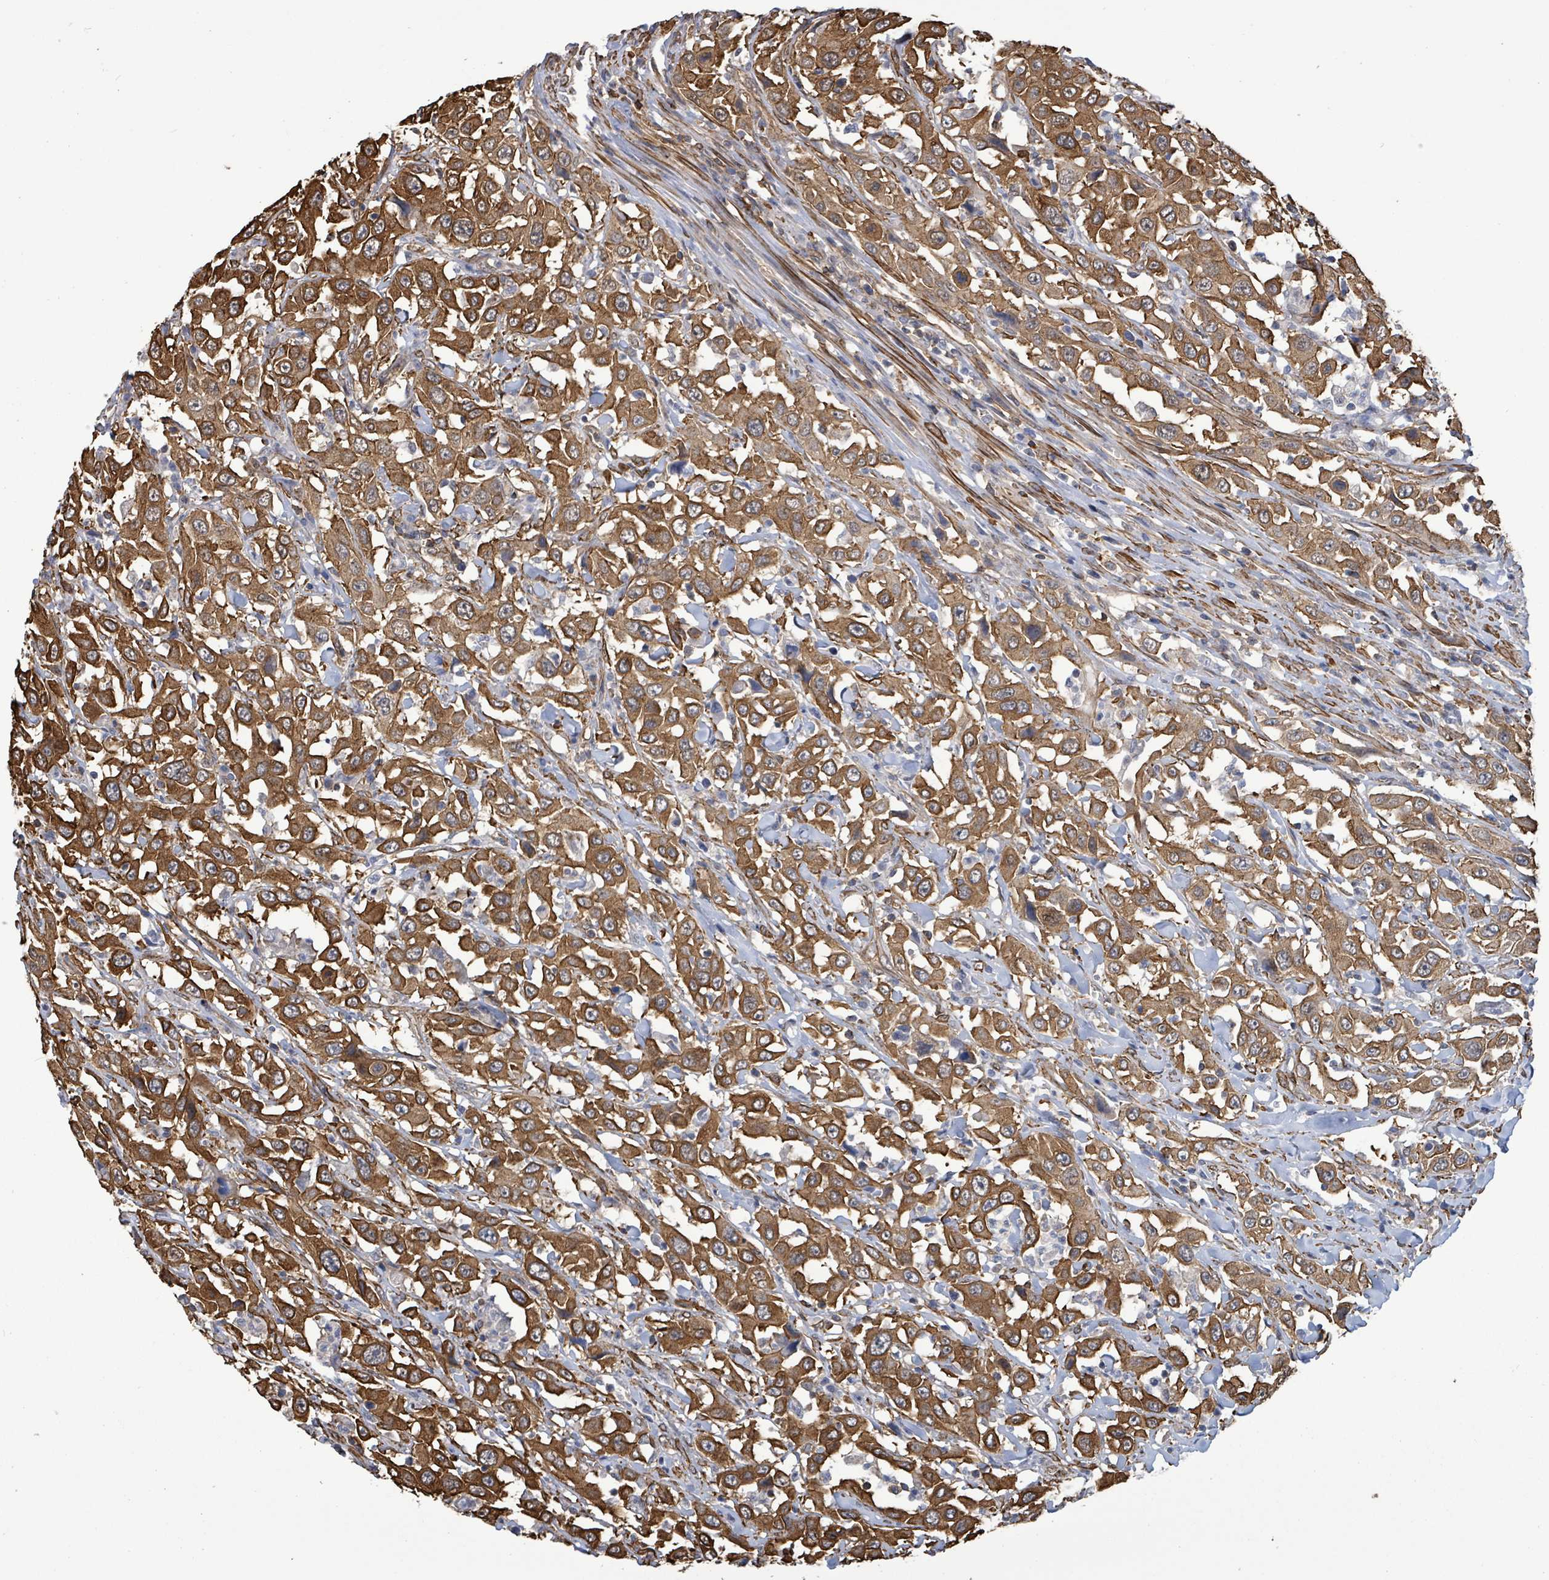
{"staining": {"intensity": "strong", "quantity": ">75%", "location": "cytoplasmic/membranous"}, "tissue": "urothelial cancer", "cell_type": "Tumor cells", "image_type": "cancer", "snomed": [{"axis": "morphology", "description": "Urothelial carcinoma, High grade"}, {"axis": "topography", "description": "Urinary bladder"}], "caption": "This image displays urothelial cancer stained with IHC to label a protein in brown. The cytoplasmic/membranous of tumor cells show strong positivity for the protein. Nuclei are counter-stained blue.", "gene": "PRKRIP1", "patient": {"sex": "male", "age": 61}}